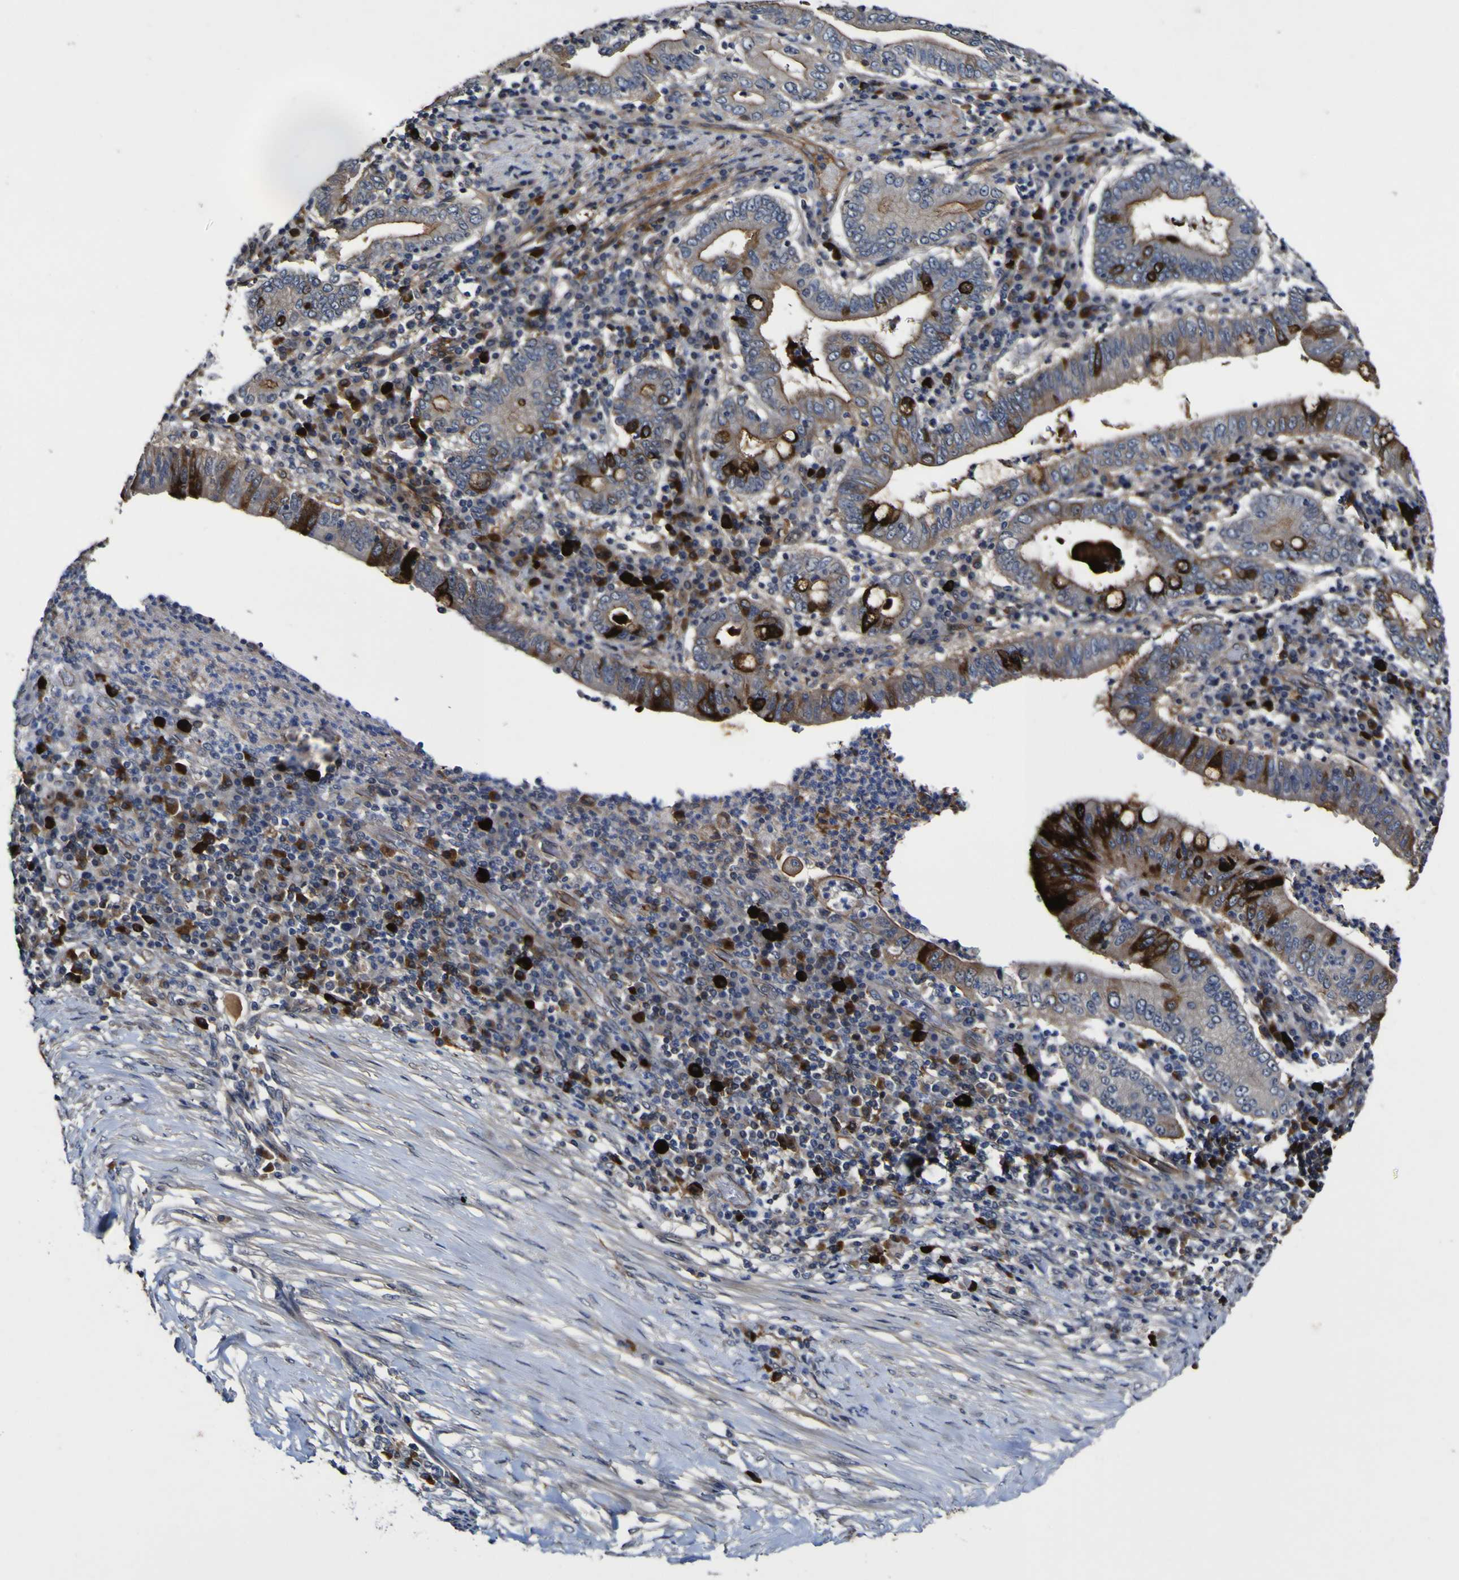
{"staining": {"intensity": "strong", "quantity": "<25%", "location": "cytoplasmic/membranous"}, "tissue": "stomach cancer", "cell_type": "Tumor cells", "image_type": "cancer", "snomed": [{"axis": "morphology", "description": "Normal tissue, NOS"}, {"axis": "morphology", "description": "Adenocarcinoma, NOS"}, {"axis": "topography", "description": "Esophagus"}, {"axis": "topography", "description": "Stomach, upper"}, {"axis": "topography", "description": "Peripheral nerve tissue"}], "caption": "Immunohistochemical staining of human stomach cancer exhibits strong cytoplasmic/membranous protein positivity in approximately <25% of tumor cells.", "gene": "CCL2", "patient": {"sex": "male", "age": 62}}